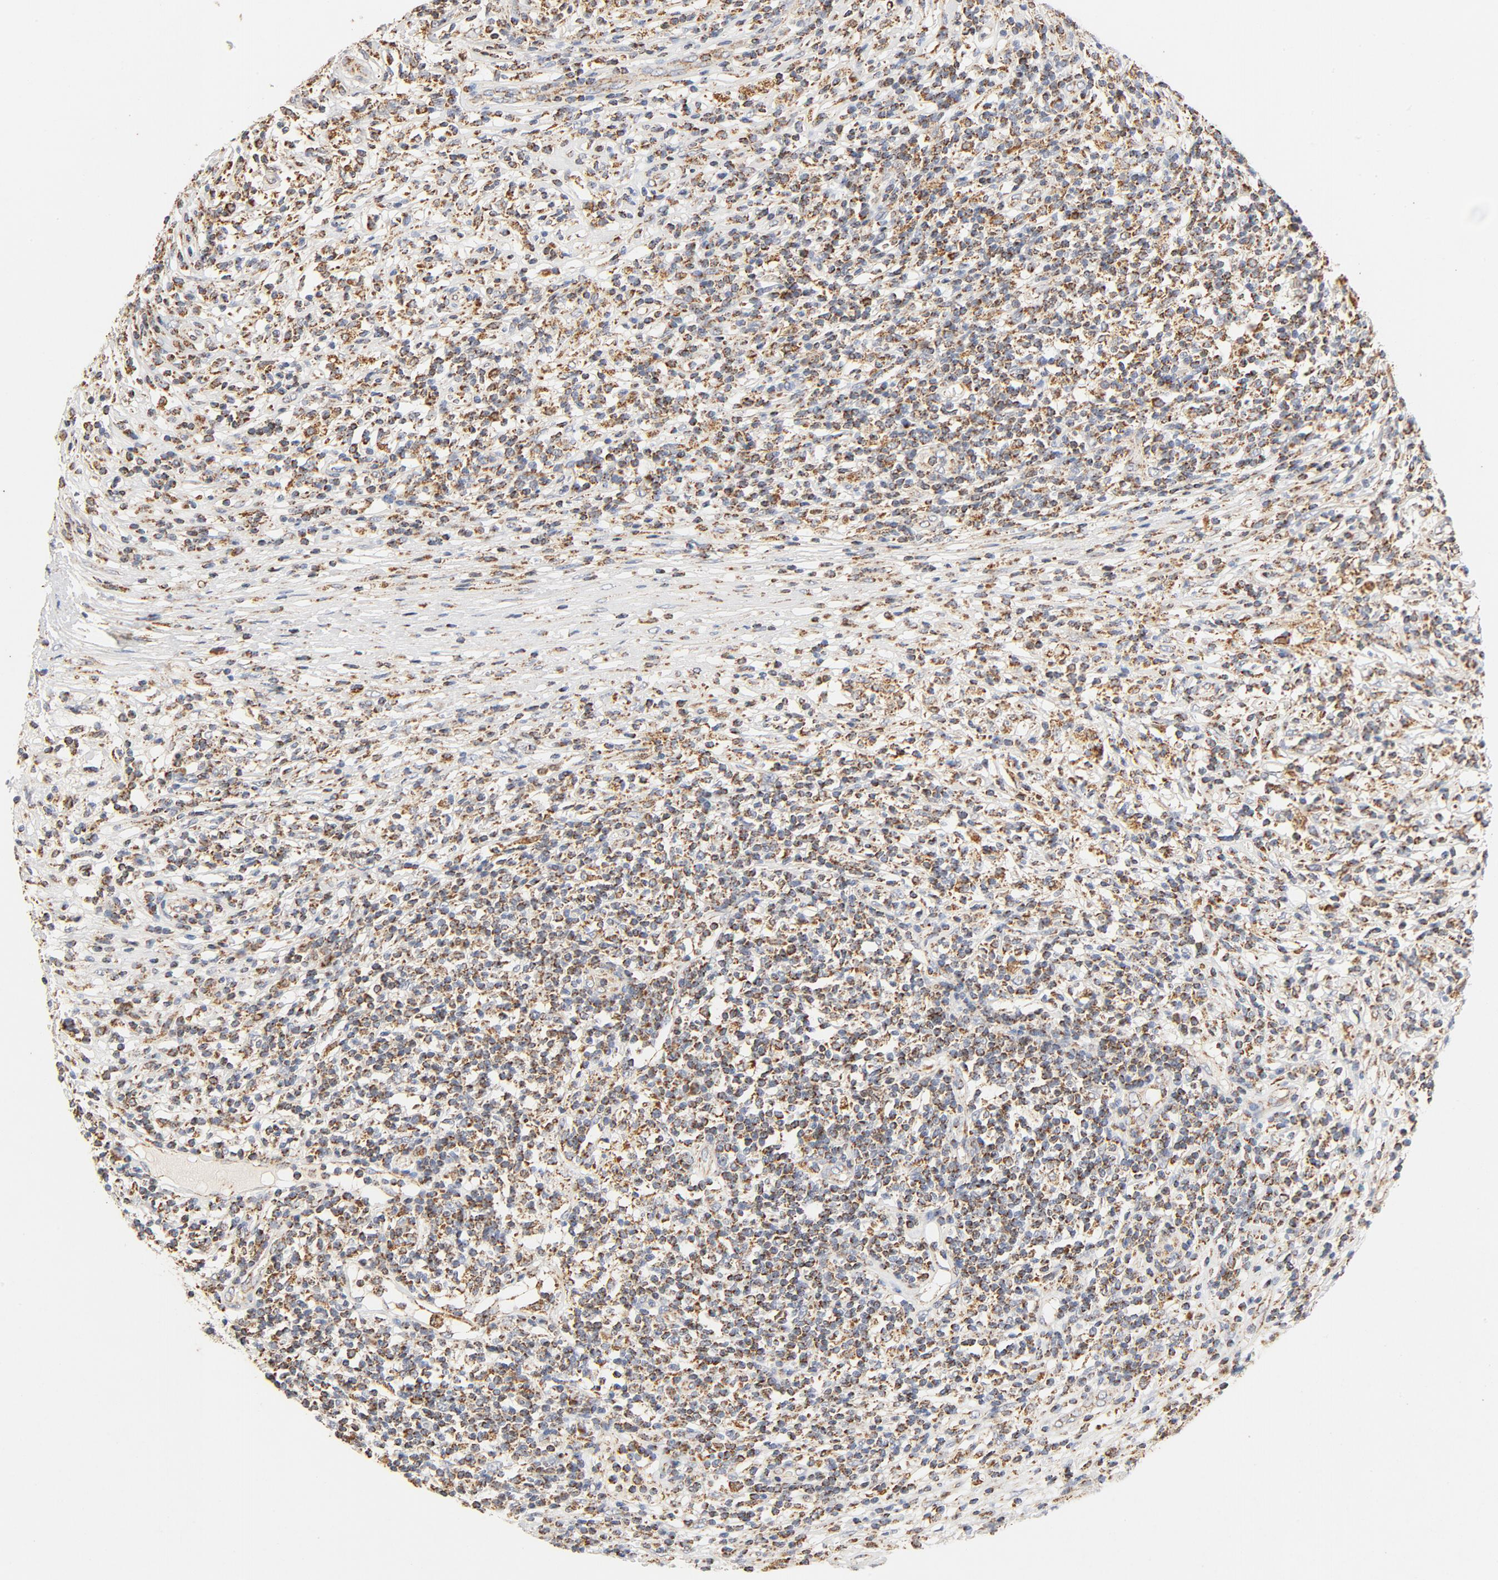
{"staining": {"intensity": "moderate", "quantity": ">75%", "location": "cytoplasmic/membranous"}, "tissue": "lymphoma", "cell_type": "Tumor cells", "image_type": "cancer", "snomed": [{"axis": "morphology", "description": "Malignant lymphoma, non-Hodgkin's type, High grade"}, {"axis": "topography", "description": "Lymph node"}], "caption": "DAB immunohistochemical staining of human malignant lymphoma, non-Hodgkin's type (high-grade) exhibits moderate cytoplasmic/membranous protein staining in approximately >75% of tumor cells.", "gene": "COX4I1", "patient": {"sex": "female", "age": 84}}